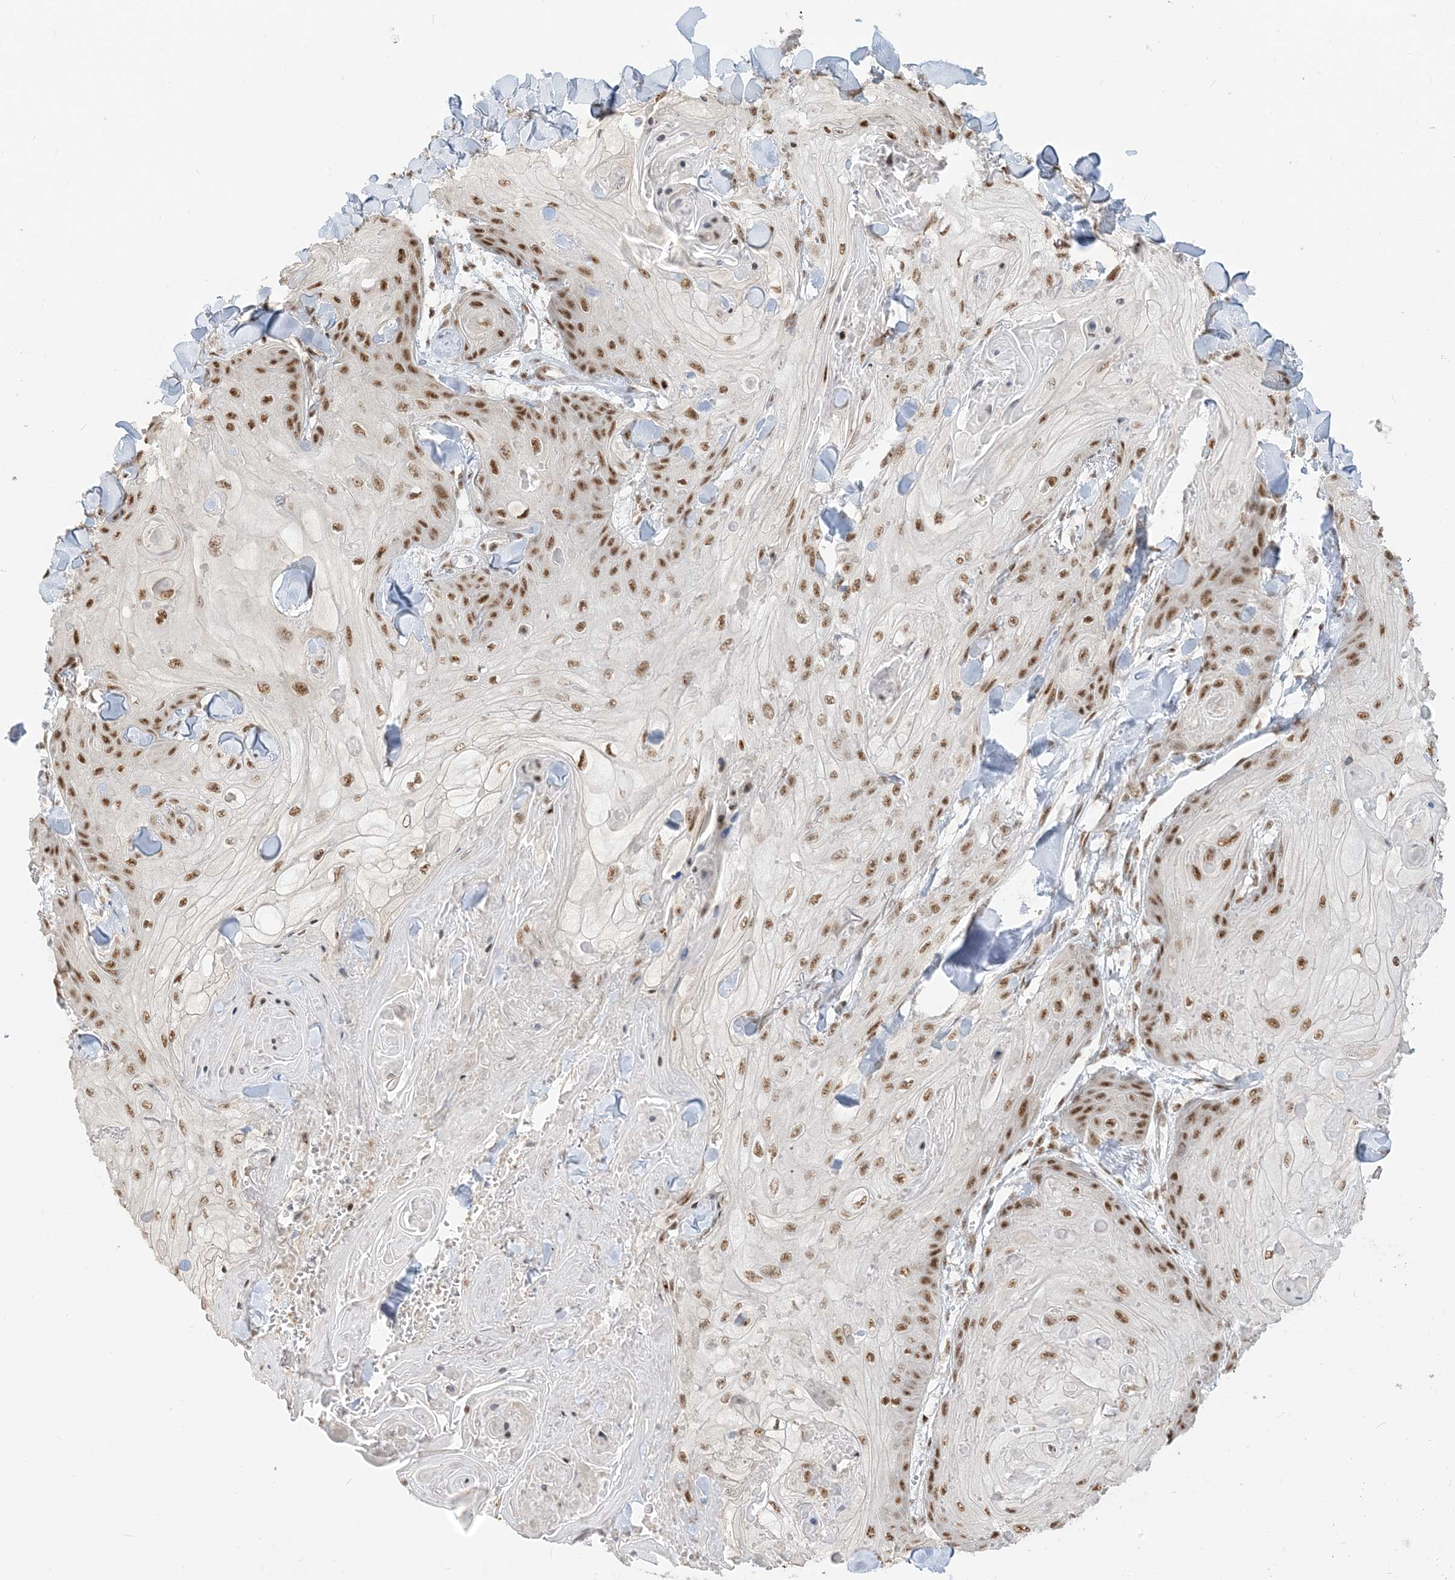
{"staining": {"intensity": "moderate", "quantity": ">75%", "location": "nuclear"}, "tissue": "skin cancer", "cell_type": "Tumor cells", "image_type": "cancer", "snomed": [{"axis": "morphology", "description": "Squamous cell carcinoma, NOS"}, {"axis": "topography", "description": "Skin"}], "caption": "Immunohistochemistry (IHC) of skin squamous cell carcinoma displays medium levels of moderate nuclear staining in about >75% of tumor cells. Immunohistochemistry stains the protein in brown and the nuclei are stained blue.", "gene": "ARGLU1", "patient": {"sex": "male", "age": 74}}